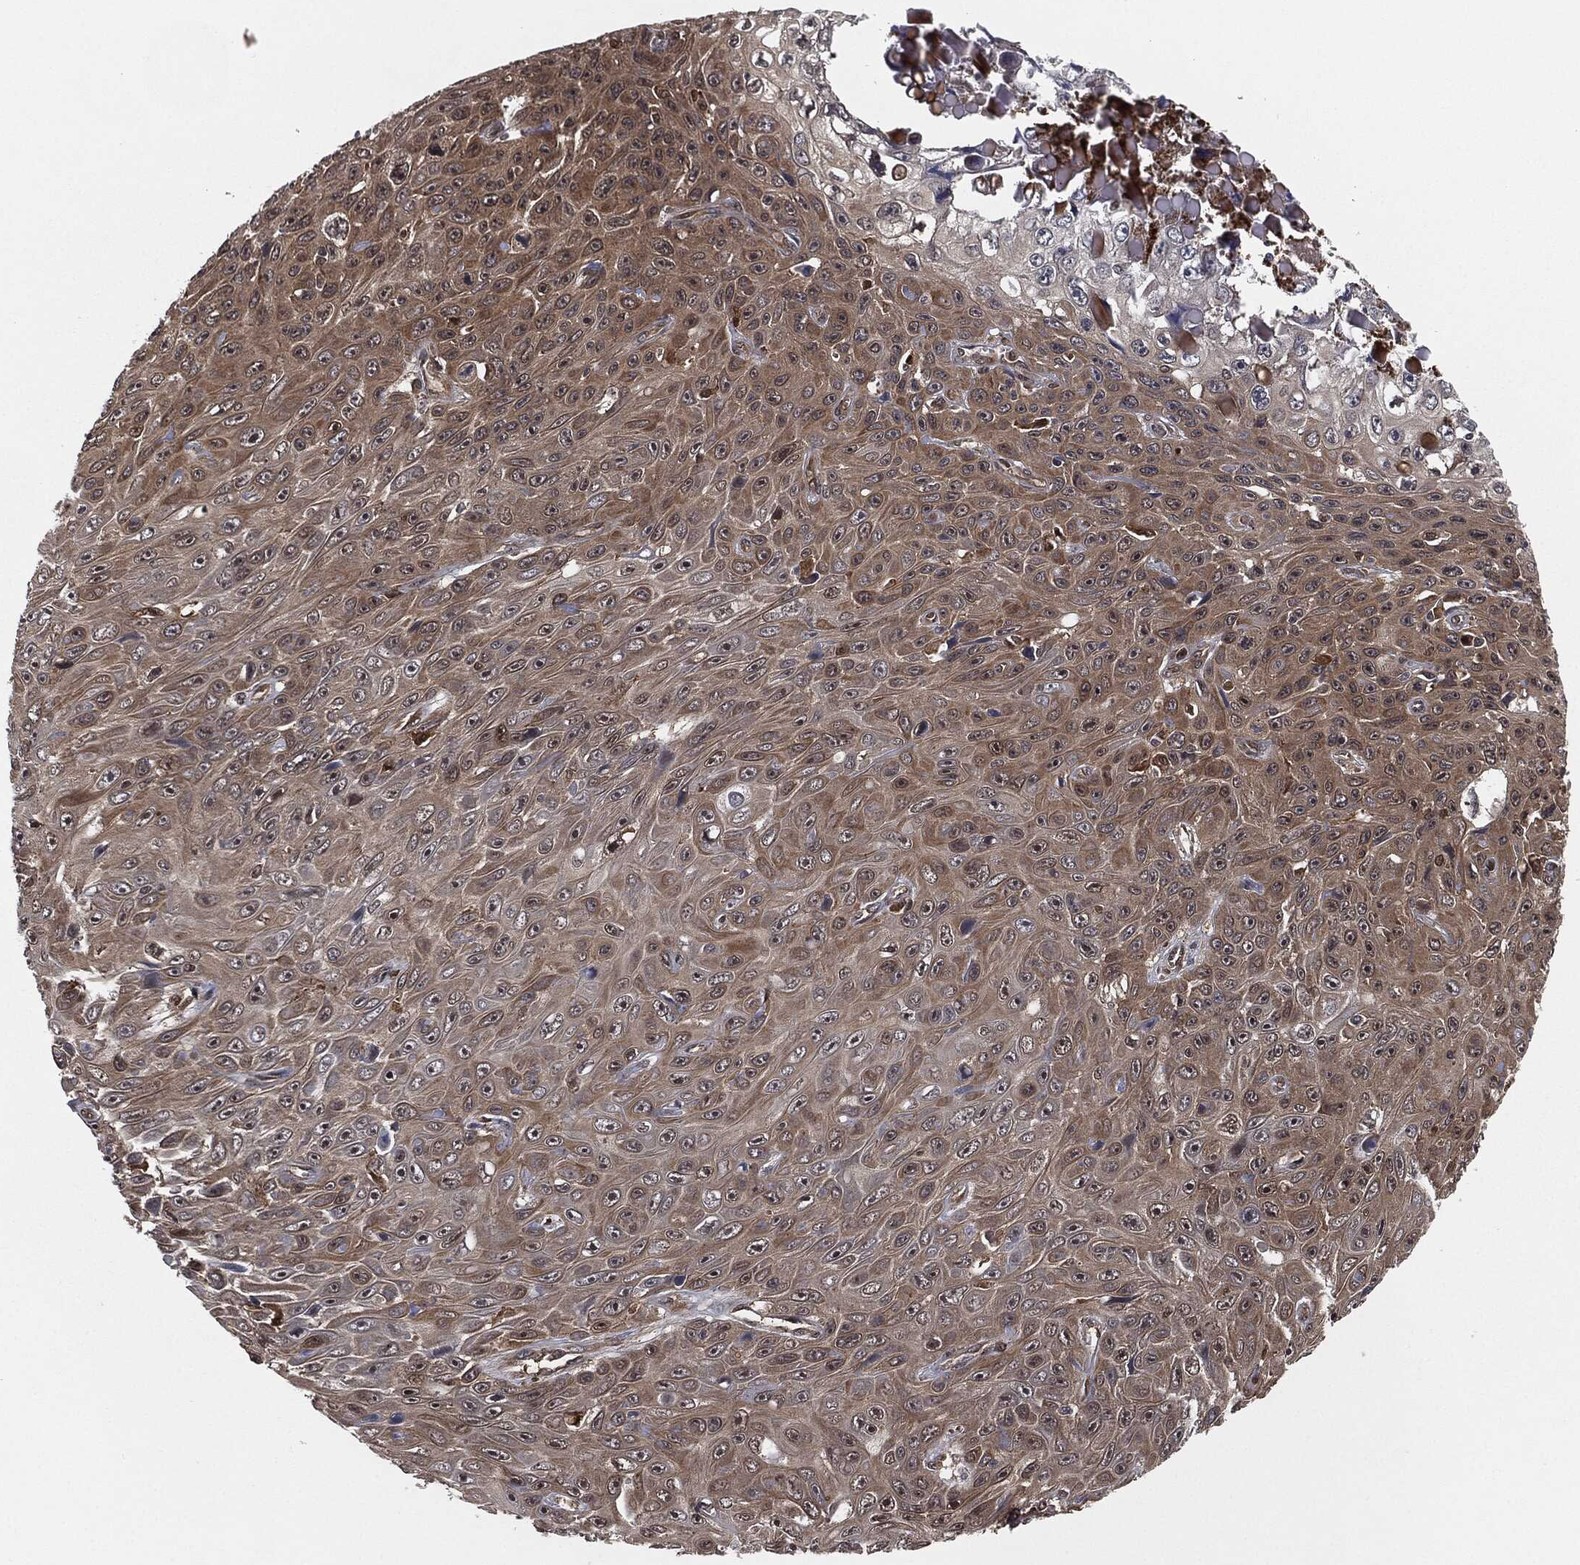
{"staining": {"intensity": "weak", "quantity": ">75%", "location": "cytoplasmic/membranous"}, "tissue": "skin cancer", "cell_type": "Tumor cells", "image_type": "cancer", "snomed": [{"axis": "morphology", "description": "Squamous cell carcinoma, NOS"}, {"axis": "topography", "description": "Skin"}], "caption": "A micrograph showing weak cytoplasmic/membranous expression in approximately >75% of tumor cells in skin cancer (squamous cell carcinoma), as visualized by brown immunohistochemical staining.", "gene": "CAPRIN2", "patient": {"sex": "male", "age": 82}}